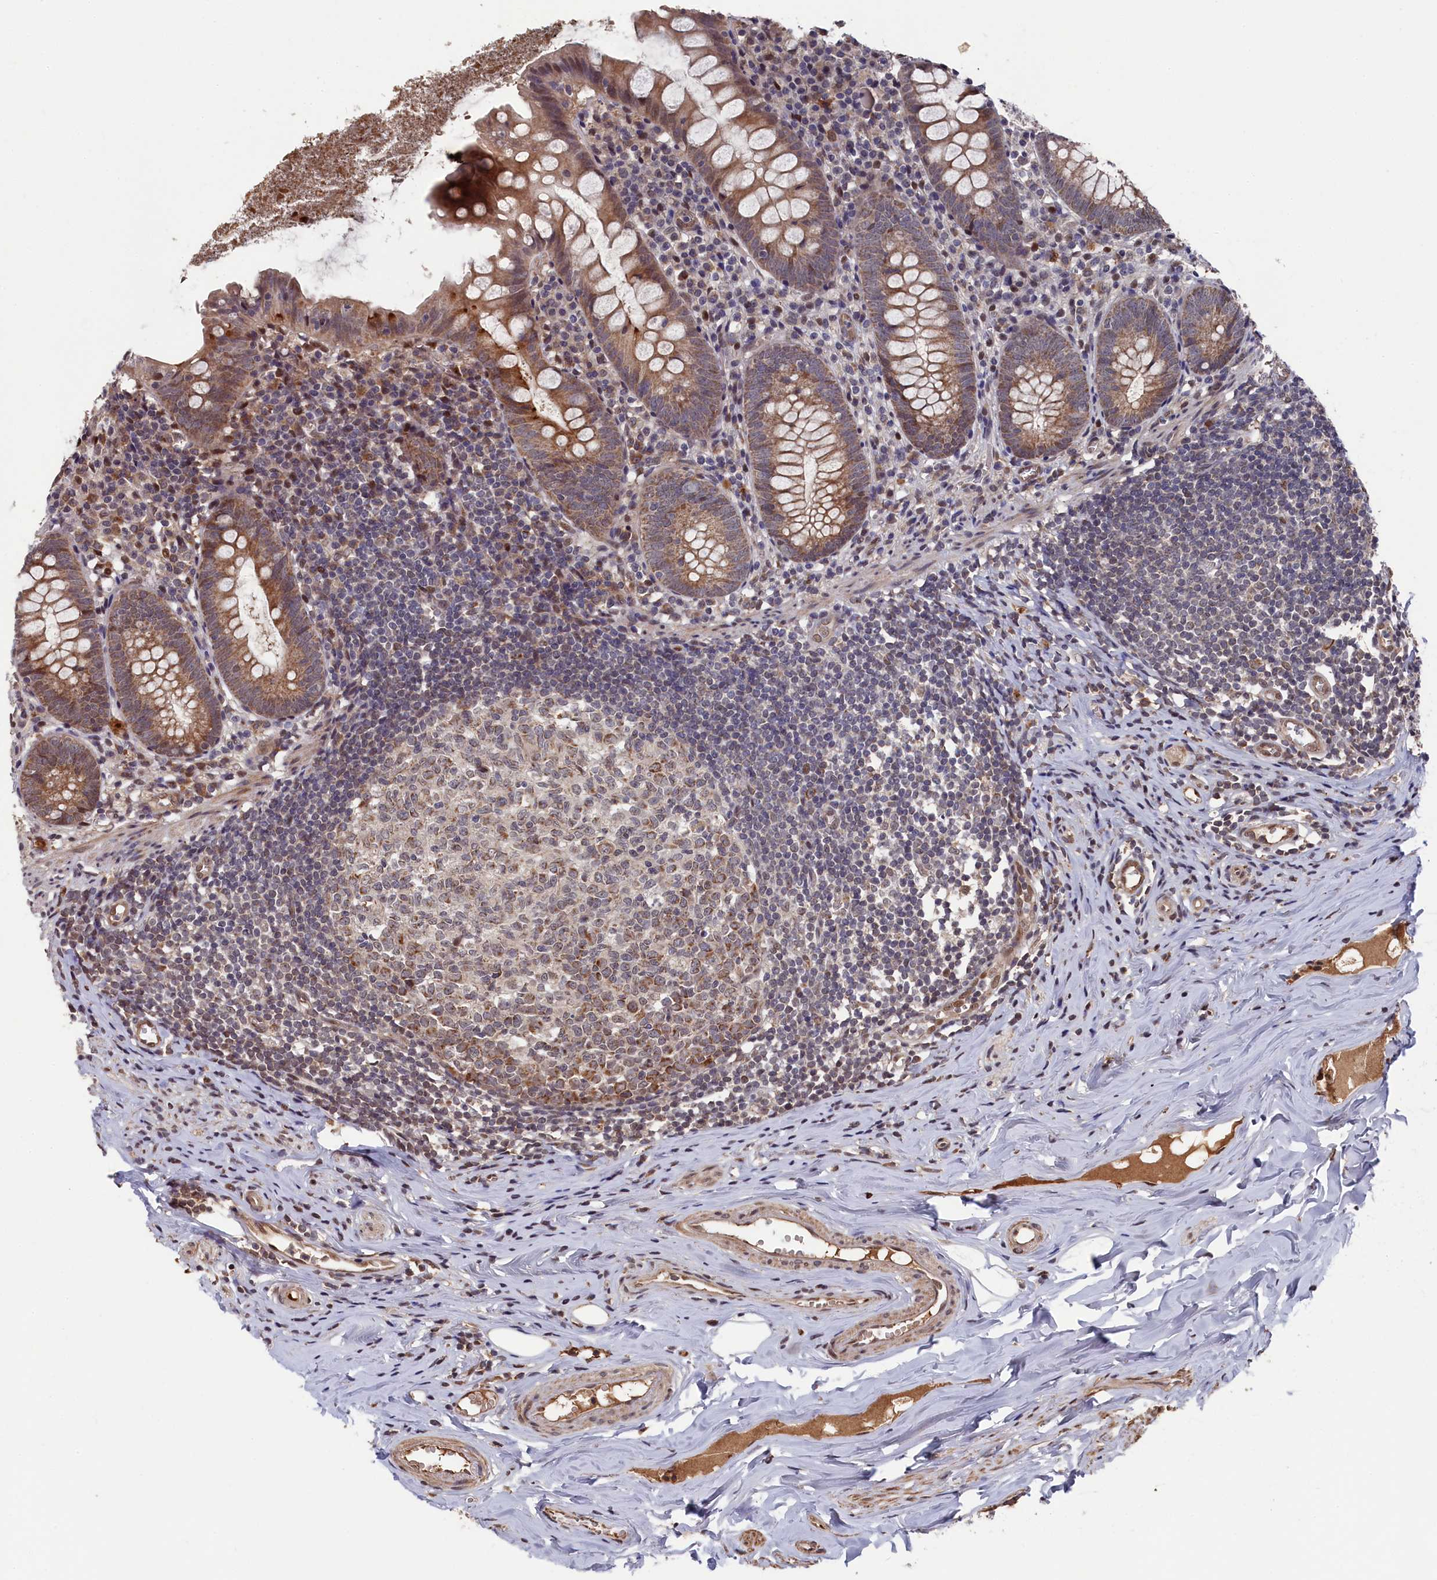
{"staining": {"intensity": "moderate", "quantity": ">75%", "location": "cytoplasmic/membranous"}, "tissue": "appendix", "cell_type": "Glandular cells", "image_type": "normal", "snomed": [{"axis": "morphology", "description": "Normal tissue, NOS"}, {"axis": "topography", "description": "Appendix"}], "caption": "Brown immunohistochemical staining in benign human appendix exhibits moderate cytoplasmic/membranous positivity in approximately >75% of glandular cells. (IHC, brightfield microscopy, high magnification).", "gene": "CLPX", "patient": {"sex": "female", "age": 51}}